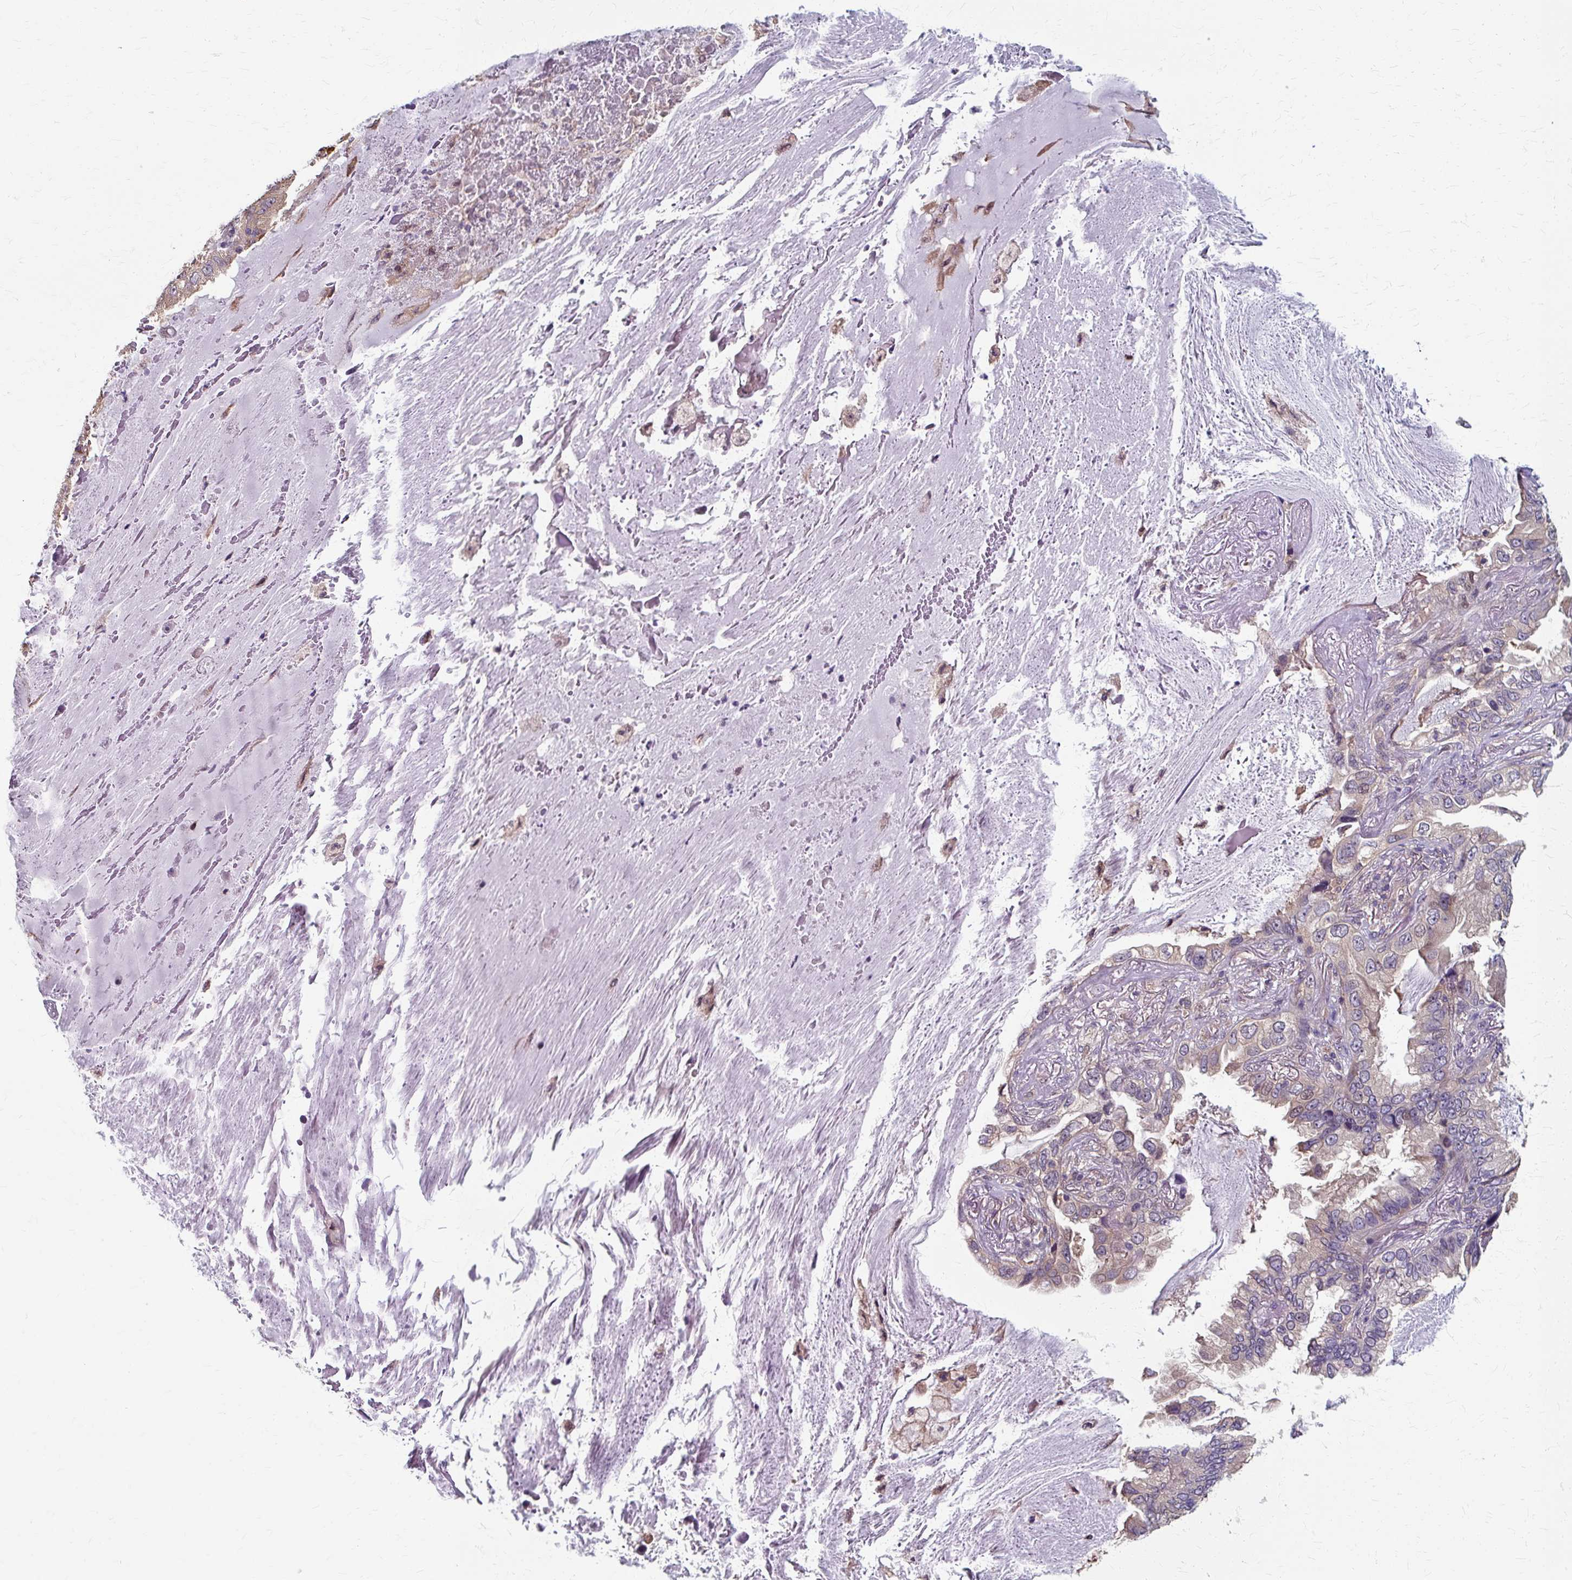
{"staining": {"intensity": "negative", "quantity": "none", "location": "none"}, "tissue": "lung cancer", "cell_type": "Tumor cells", "image_type": "cancer", "snomed": [{"axis": "morphology", "description": "Adenocarcinoma, NOS"}, {"axis": "topography", "description": "Lung"}], "caption": "DAB (3,3'-diaminobenzidine) immunohistochemical staining of human lung cancer (adenocarcinoma) reveals no significant positivity in tumor cells. The staining is performed using DAB brown chromogen with nuclei counter-stained in using hematoxylin.", "gene": "ZNF555", "patient": {"sex": "female", "age": 69}}